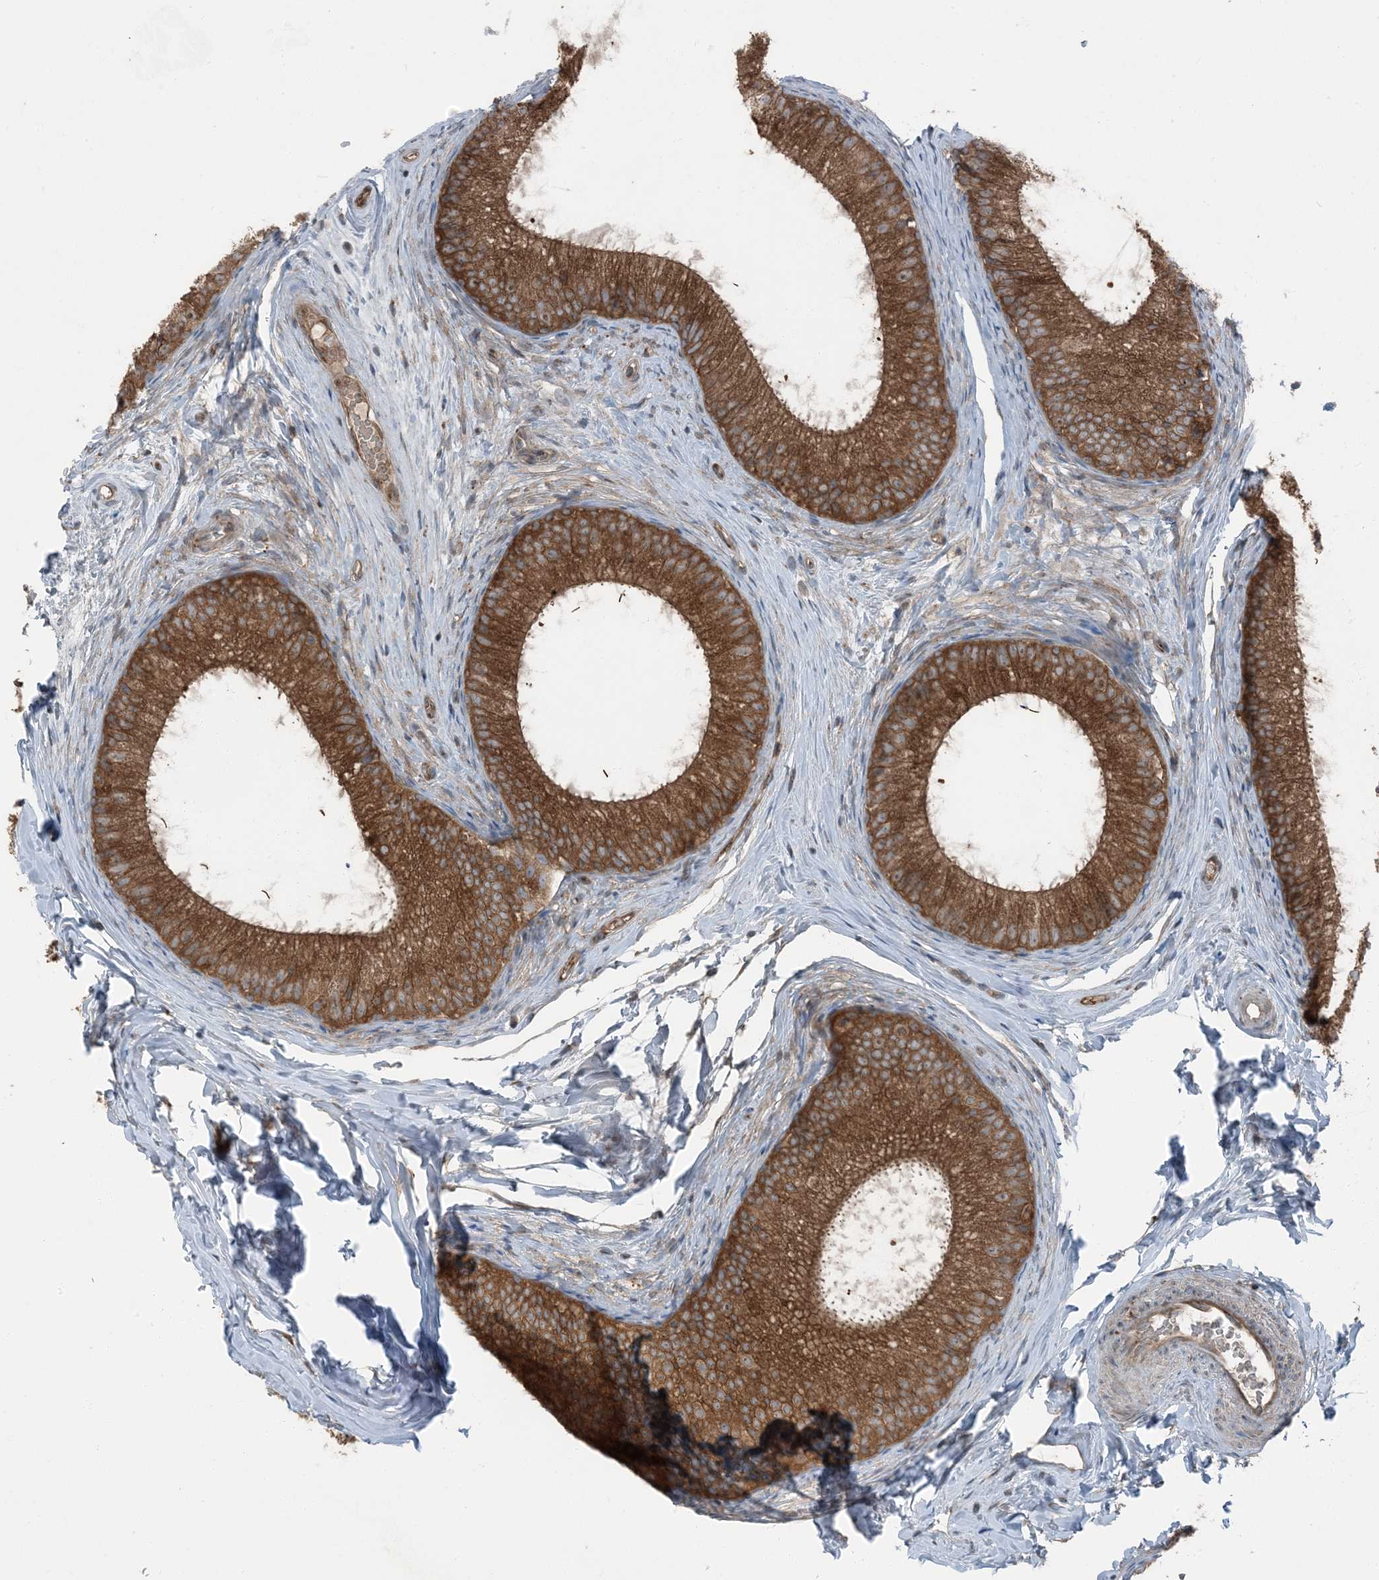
{"staining": {"intensity": "strong", "quantity": ">75%", "location": "cytoplasmic/membranous"}, "tissue": "epididymis", "cell_type": "Glandular cells", "image_type": "normal", "snomed": [{"axis": "morphology", "description": "Normal tissue, NOS"}, {"axis": "topography", "description": "Epididymis"}], "caption": "Brown immunohistochemical staining in benign epididymis reveals strong cytoplasmic/membranous expression in about >75% of glandular cells.", "gene": "RAB3GAP1", "patient": {"sex": "male", "age": 34}}